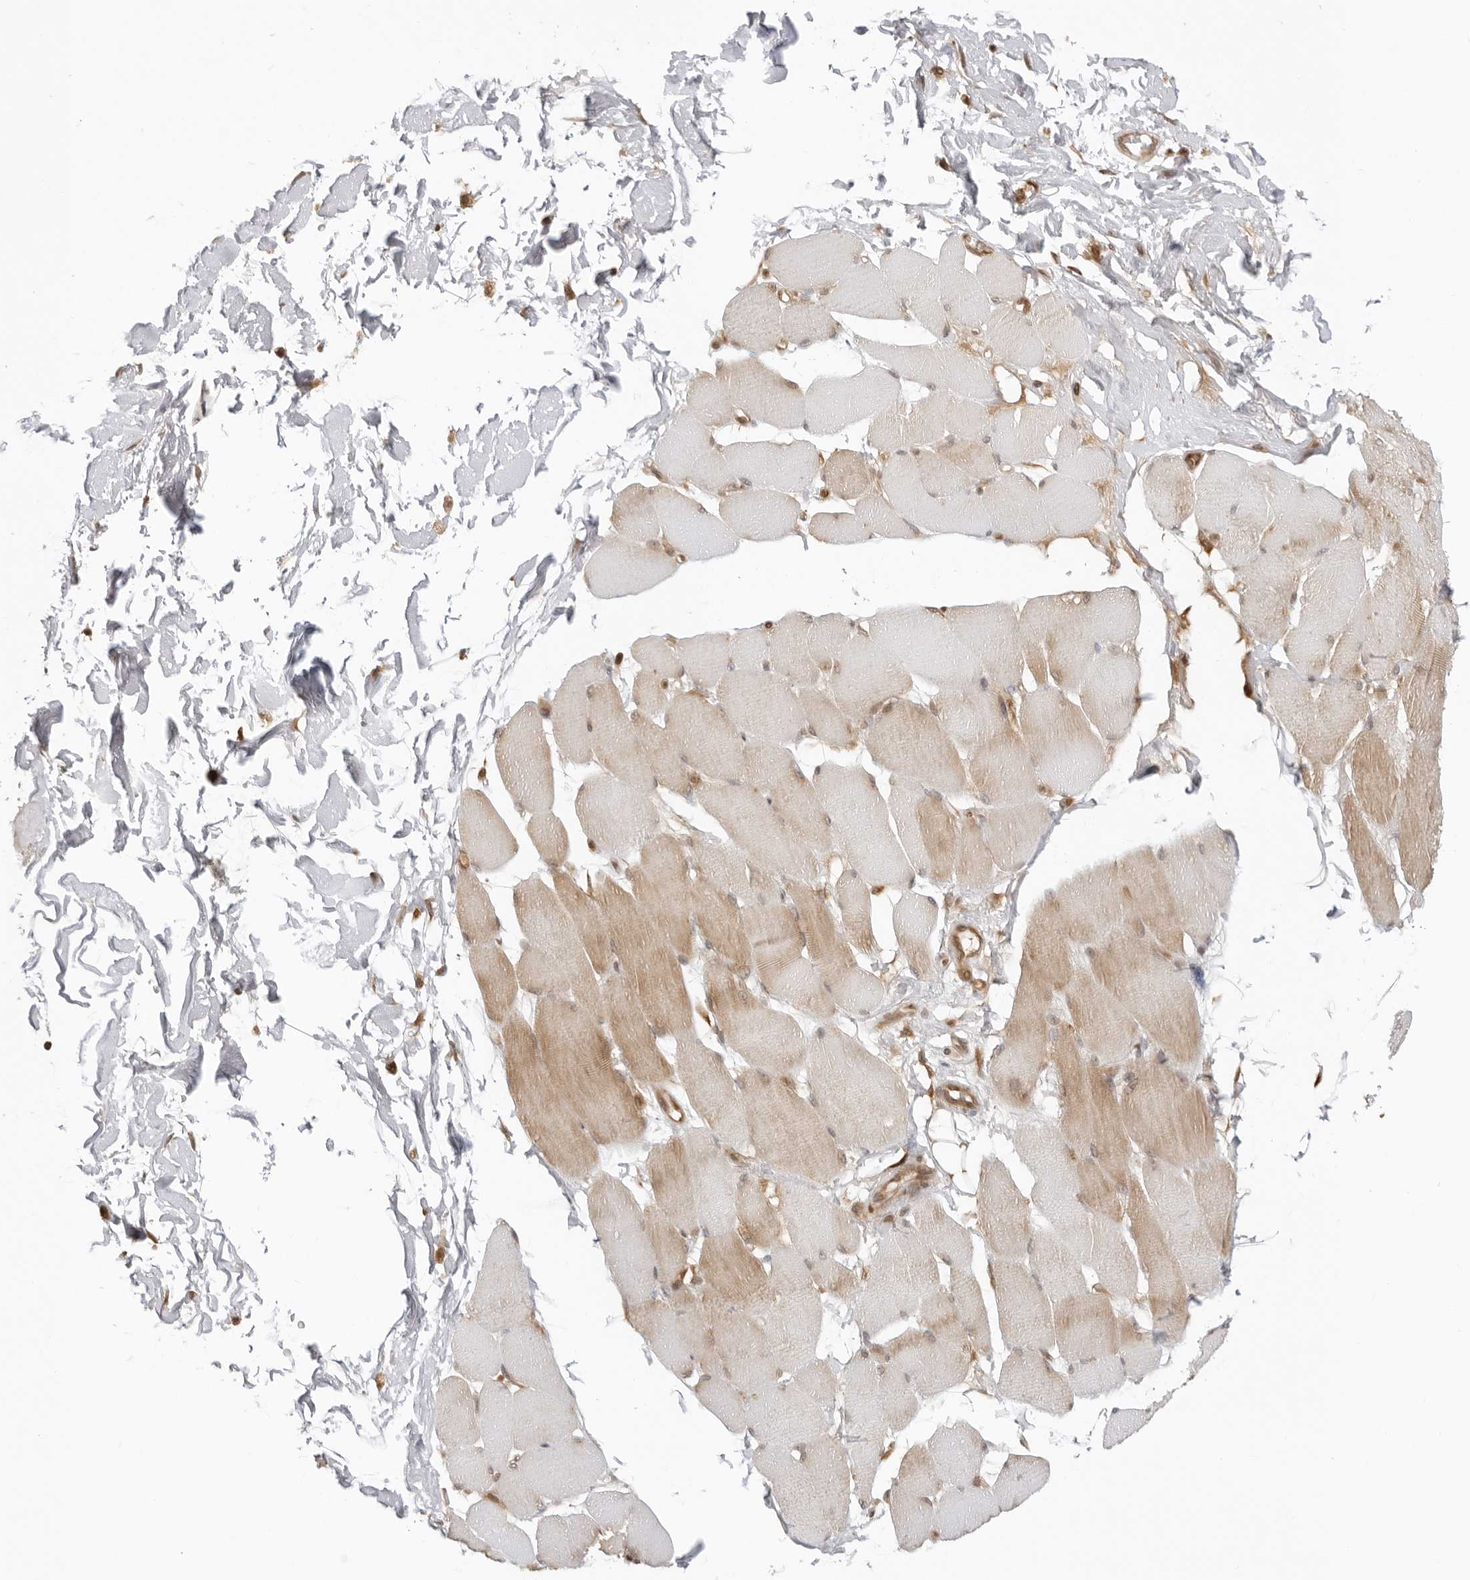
{"staining": {"intensity": "moderate", "quantity": "25%-75%", "location": "cytoplasmic/membranous"}, "tissue": "skeletal muscle", "cell_type": "Myocytes", "image_type": "normal", "snomed": [{"axis": "morphology", "description": "Normal tissue, NOS"}, {"axis": "topography", "description": "Skin"}, {"axis": "topography", "description": "Skeletal muscle"}], "caption": "Protein expression by immunohistochemistry (IHC) demonstrates moderate cytoplasmic/membranous positivity in approximately 25%-75% of myocytes in normal skeletal muscle.", "gene": "PRRC2C", "patient": {"sex": "male", "age": 83}}